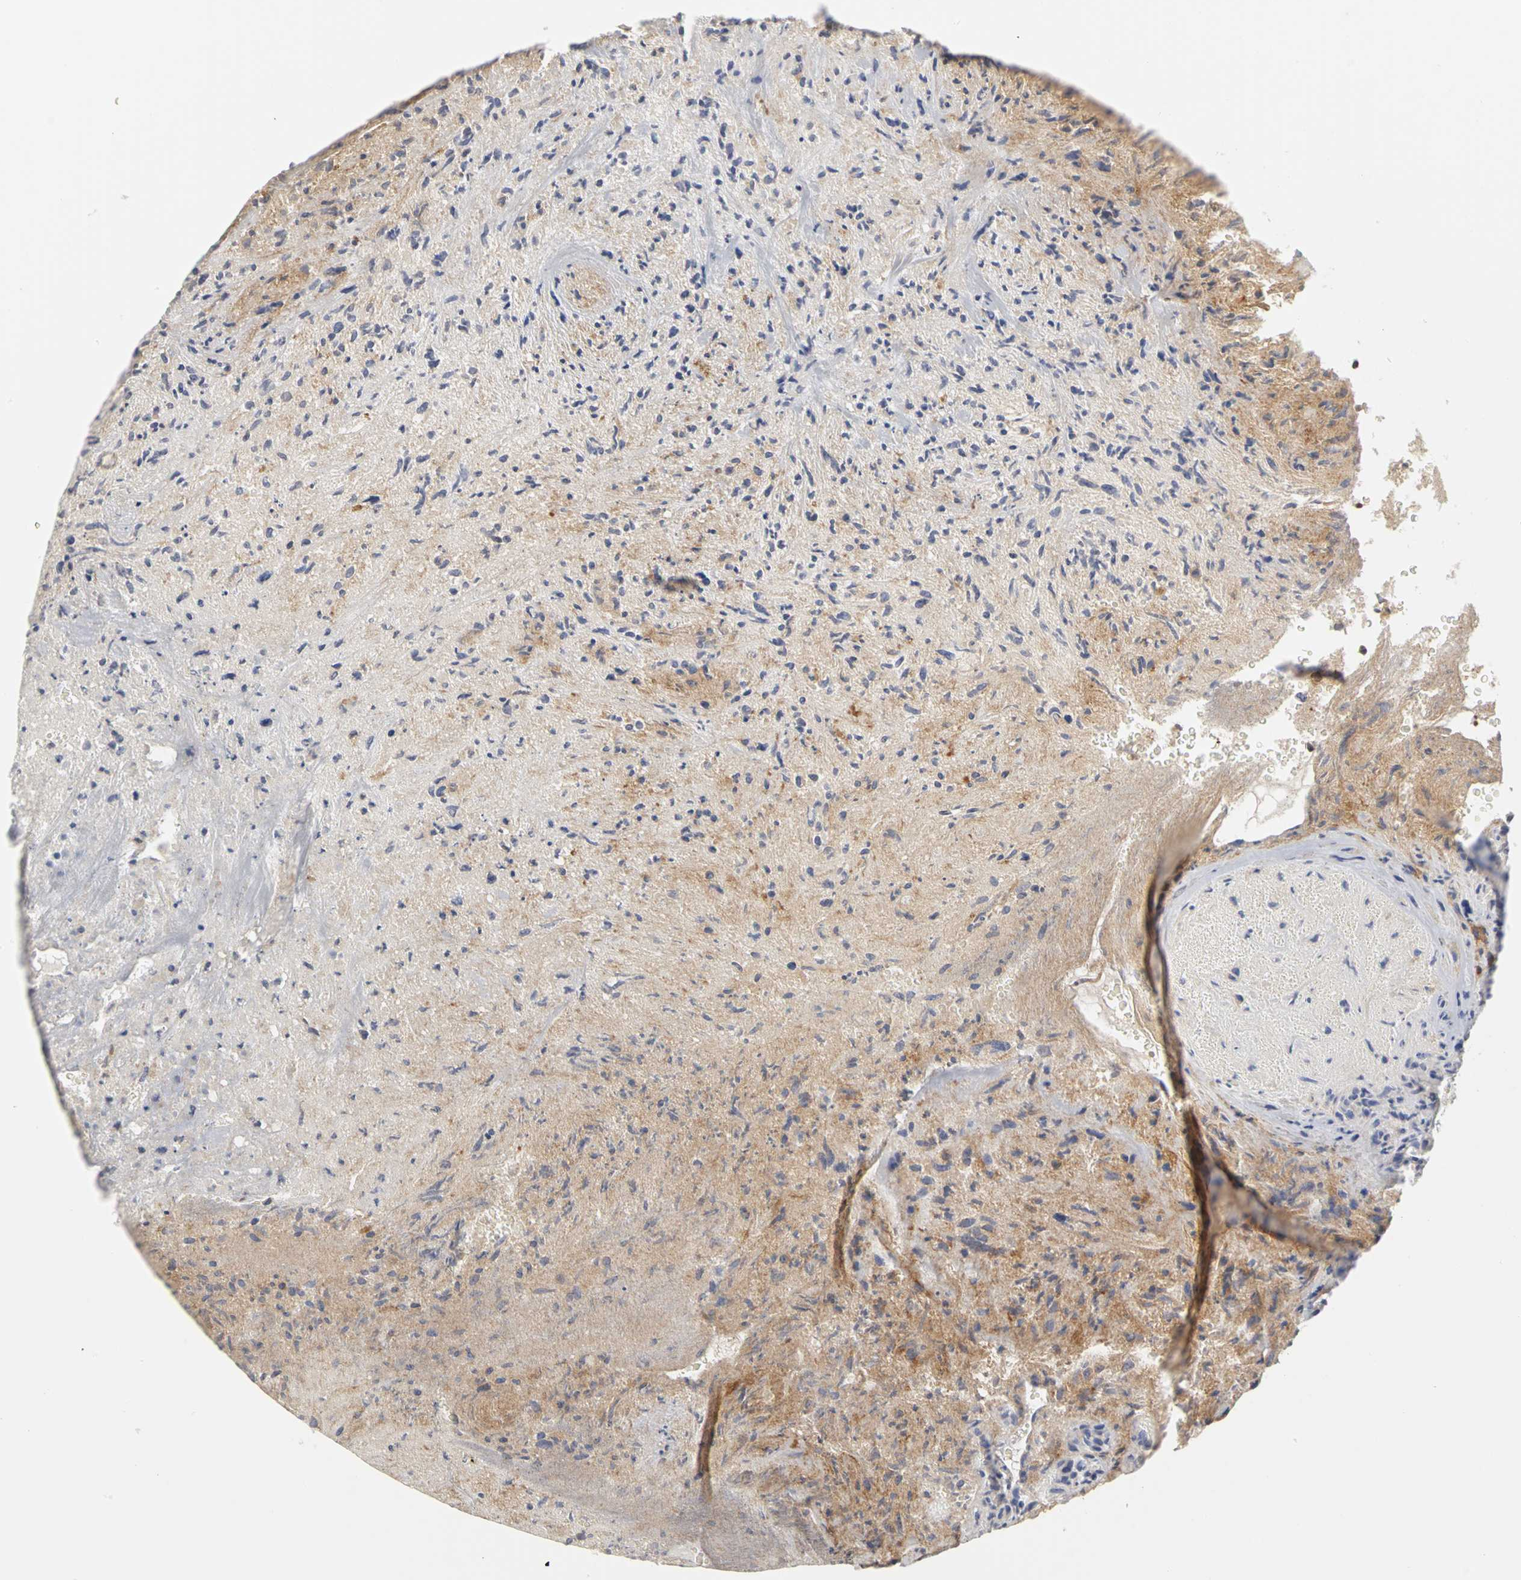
{"staining": {"intensity": "weak", "quantity": "25%-75%", "location": "cytoplasmic/membranous"}, "tissue": "glioma", "cell_type": "Tumor cells", "image_type": "cancer", "snomed": [{"axis": "morphology", "description": "Normal tissue, NOS"}, {"axis": "morphology", "description": "Glioma, malignant, High grade"}, {"axis": "topography", "description": "Cerebral cortex"}], "caption": "Tumor cells display low levels of weak cytoplasmic/membranous staining in approximately 25%-75% of cells in glioma. The staining was performed using DAB, with brown indicating positive protein expression. Nuclei are stained blue with hematoxylin.", "gene": "IRAK1", "patient": {"sex": "male", "age": 75}}